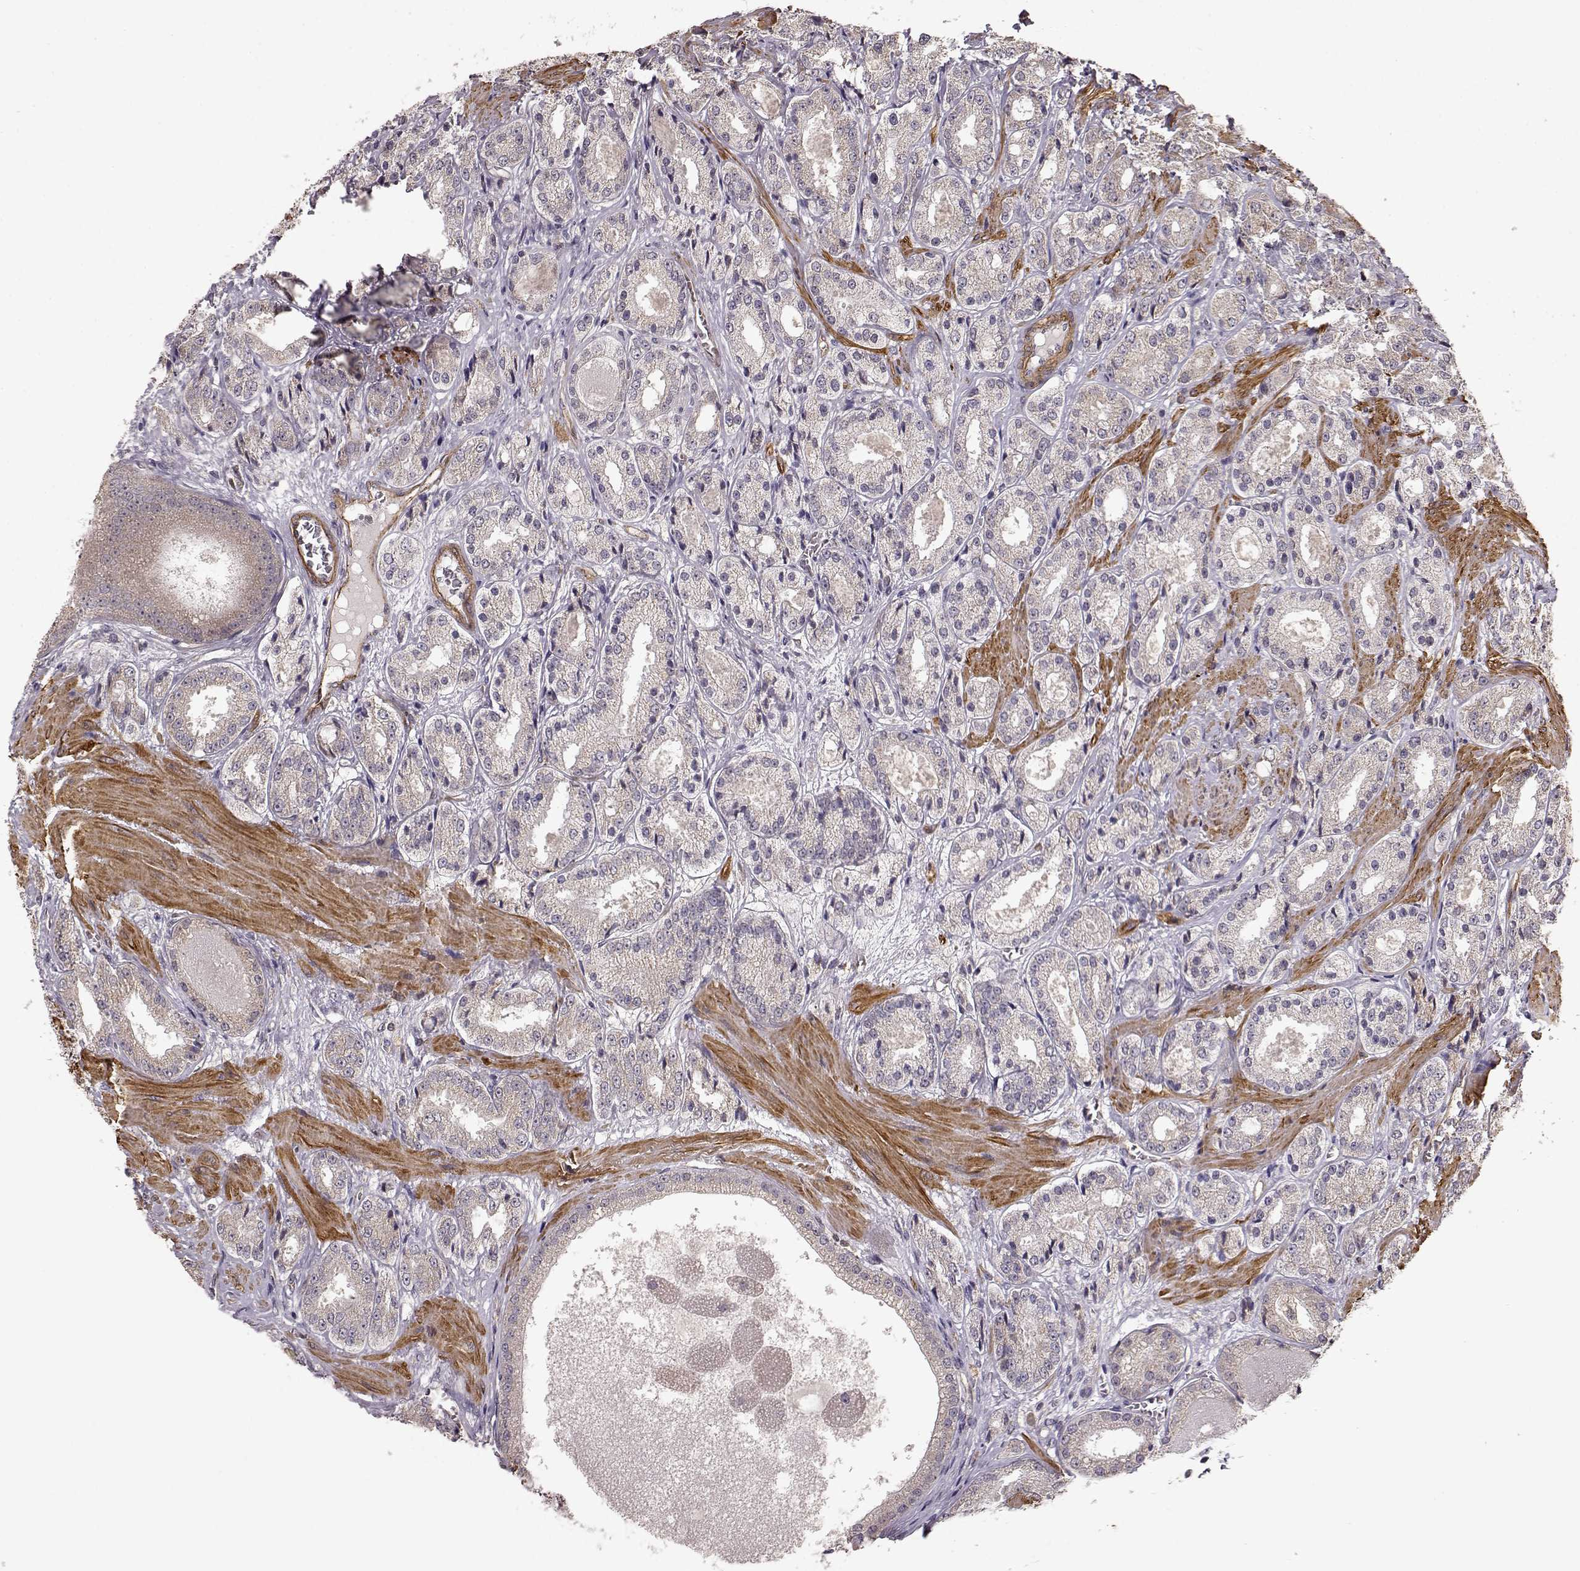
{"staining": {"intensity": "negative", "quantity": "none", "location": "none"}, "tissue": "prostate cancer", "cell_type": "Tumor cells", "image_type": "cancer", "snomed": [{"axis": "morphology", "description": "Adenocarcinoma, High grade"}, {"axis": "topography", "description": "Prostate"}], "caption": "There is no significant expression in tumor cells of prostate adenocarcinoma (high-grade).", "gene": "BACH2", "patient": {"sex": "male", "age": 66}}